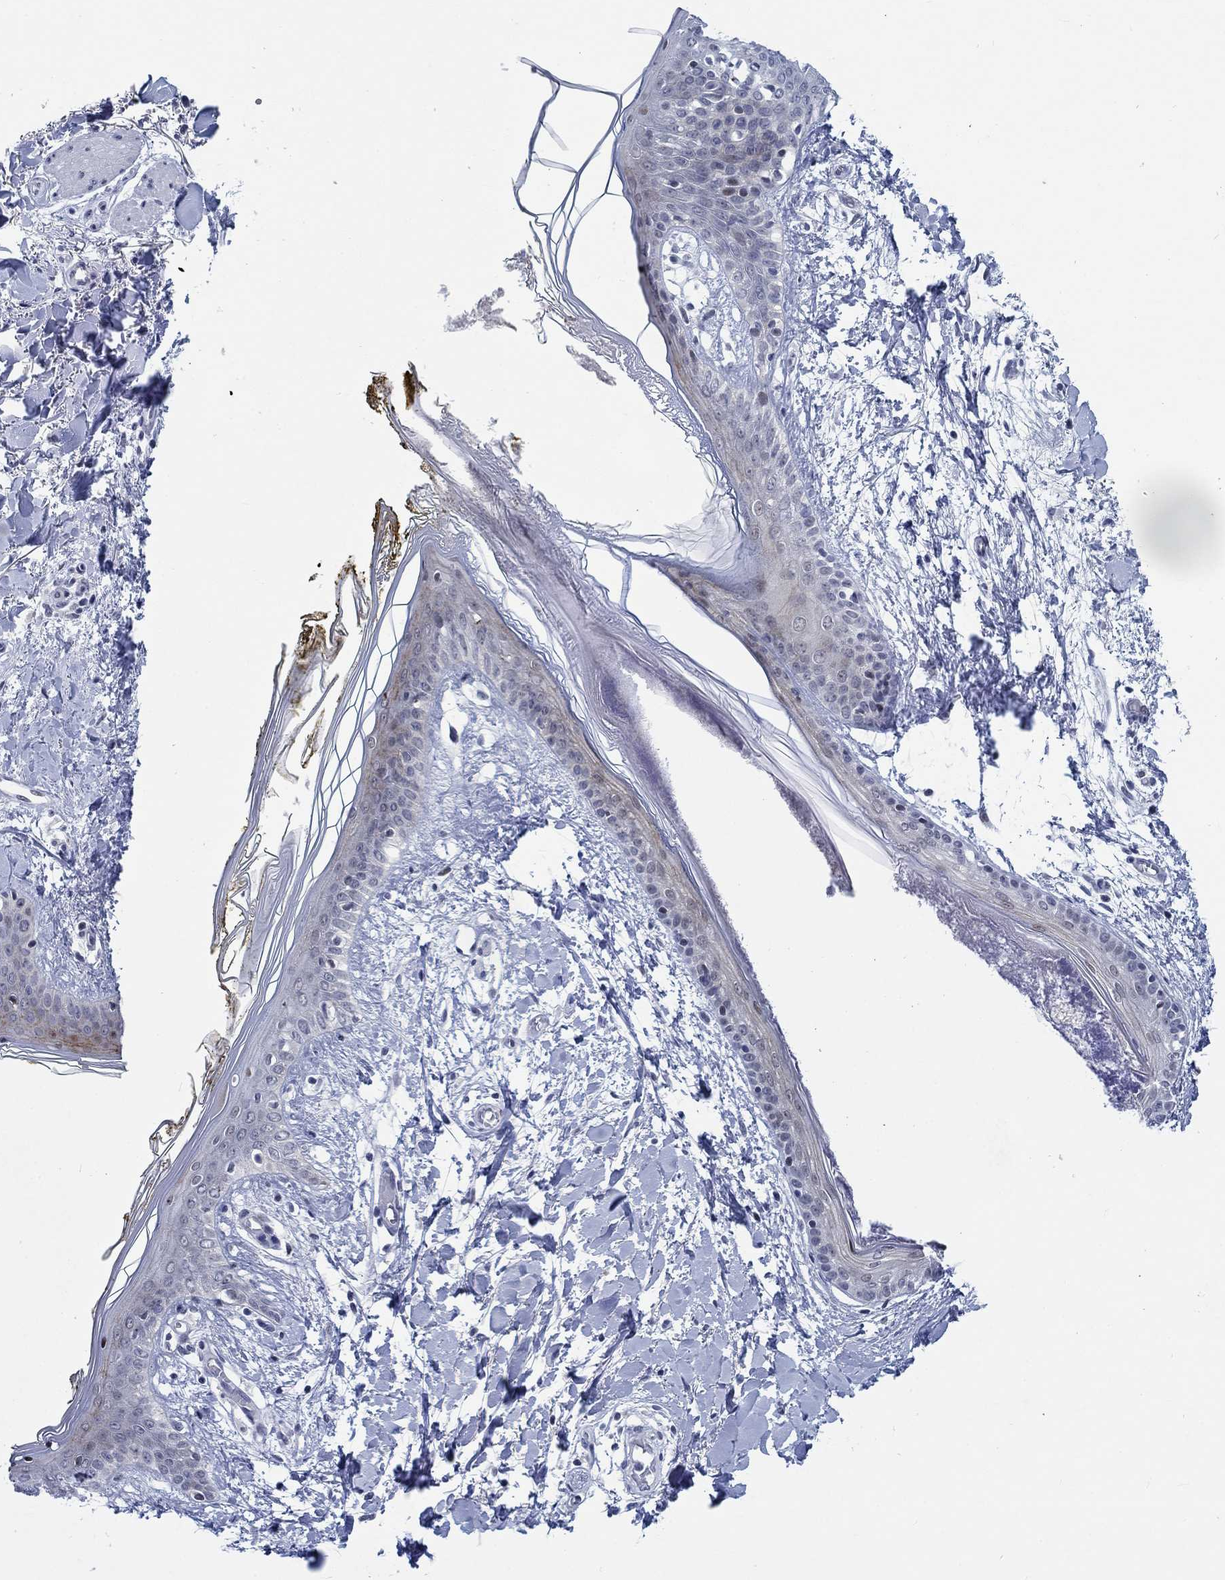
{"staining": {"intensity": "negative", "quantity": "none", "location": "none"}, "tissue": "skin", "cell_type": "Fibroblasts", "image_type": "normal", "snomed": [{"axis": "morphology", "description": "Normal tissue, NOS"}, {"axis": "topography", "description": "Skin"}], "caption": "This is an immunohistochemistry (IHC) micrograph of benign skin. There is no staining in fibroblasts.", "gene": "NEU3", "patient": {"sex": "female", "age": 34}}